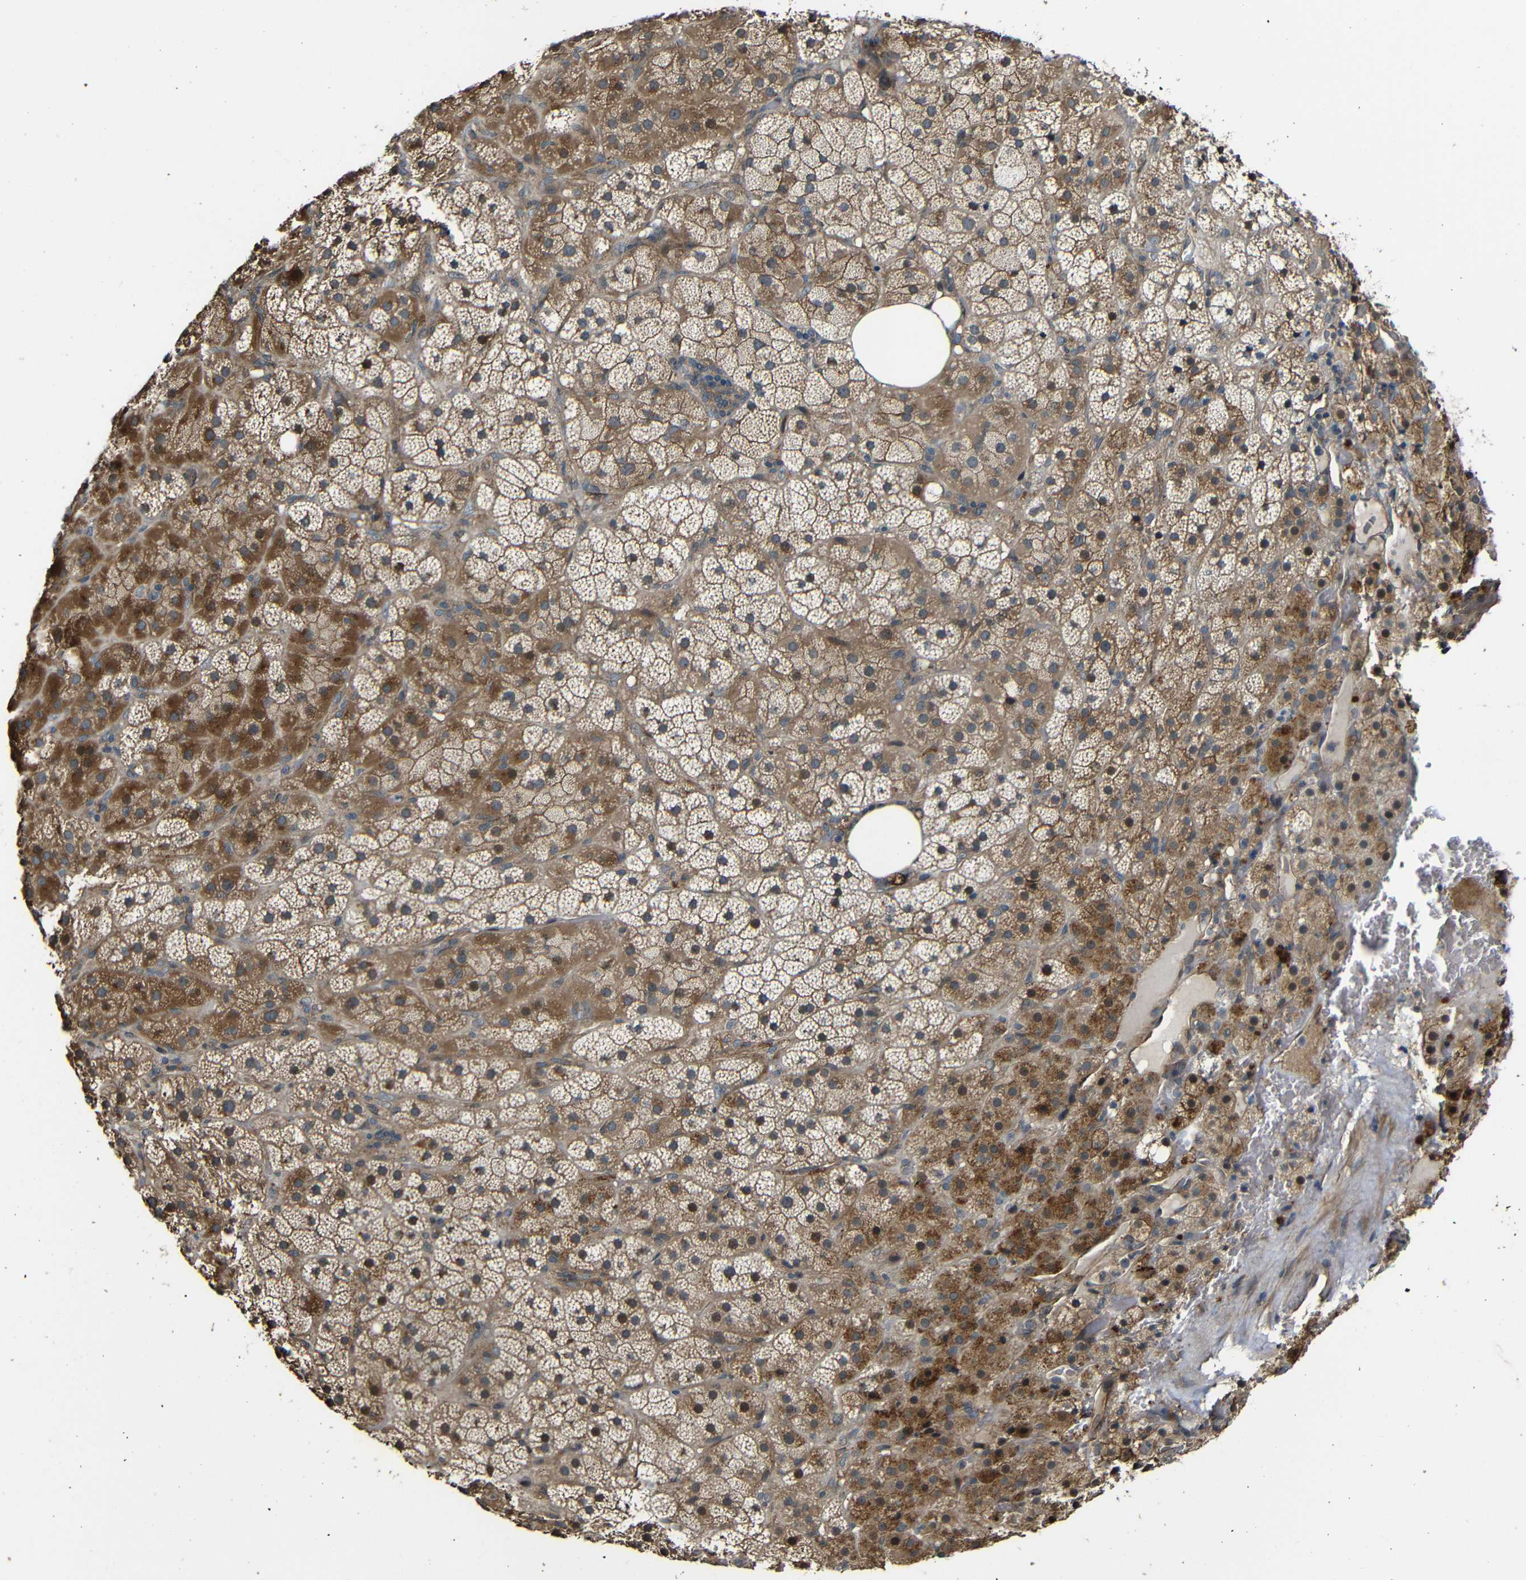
{"staining": {"intensity": "moderate", "quantity": ">75%", "location": "cytoplasmic/membranous,nuclear"}, "tissue": "adrenal gland", "cell_type": "Glandular cells", "image_type": "normal", "snomed": [{"axis": "morphology", "description": "Normal tissue, NOS"}, {"axis": "topography", "description": "Adrenal gland"}], "caption": "Immunohistochemistry photomicrograph of unremarkable adrenal gland stained for a protein (brown), which demonstrates medium levels of moderate cytoplasmic/membranous,nuclear positivity in about >75% of glandular cells.", "gene": "RELL1", "patient": {"sex": "female", "age": 59}}